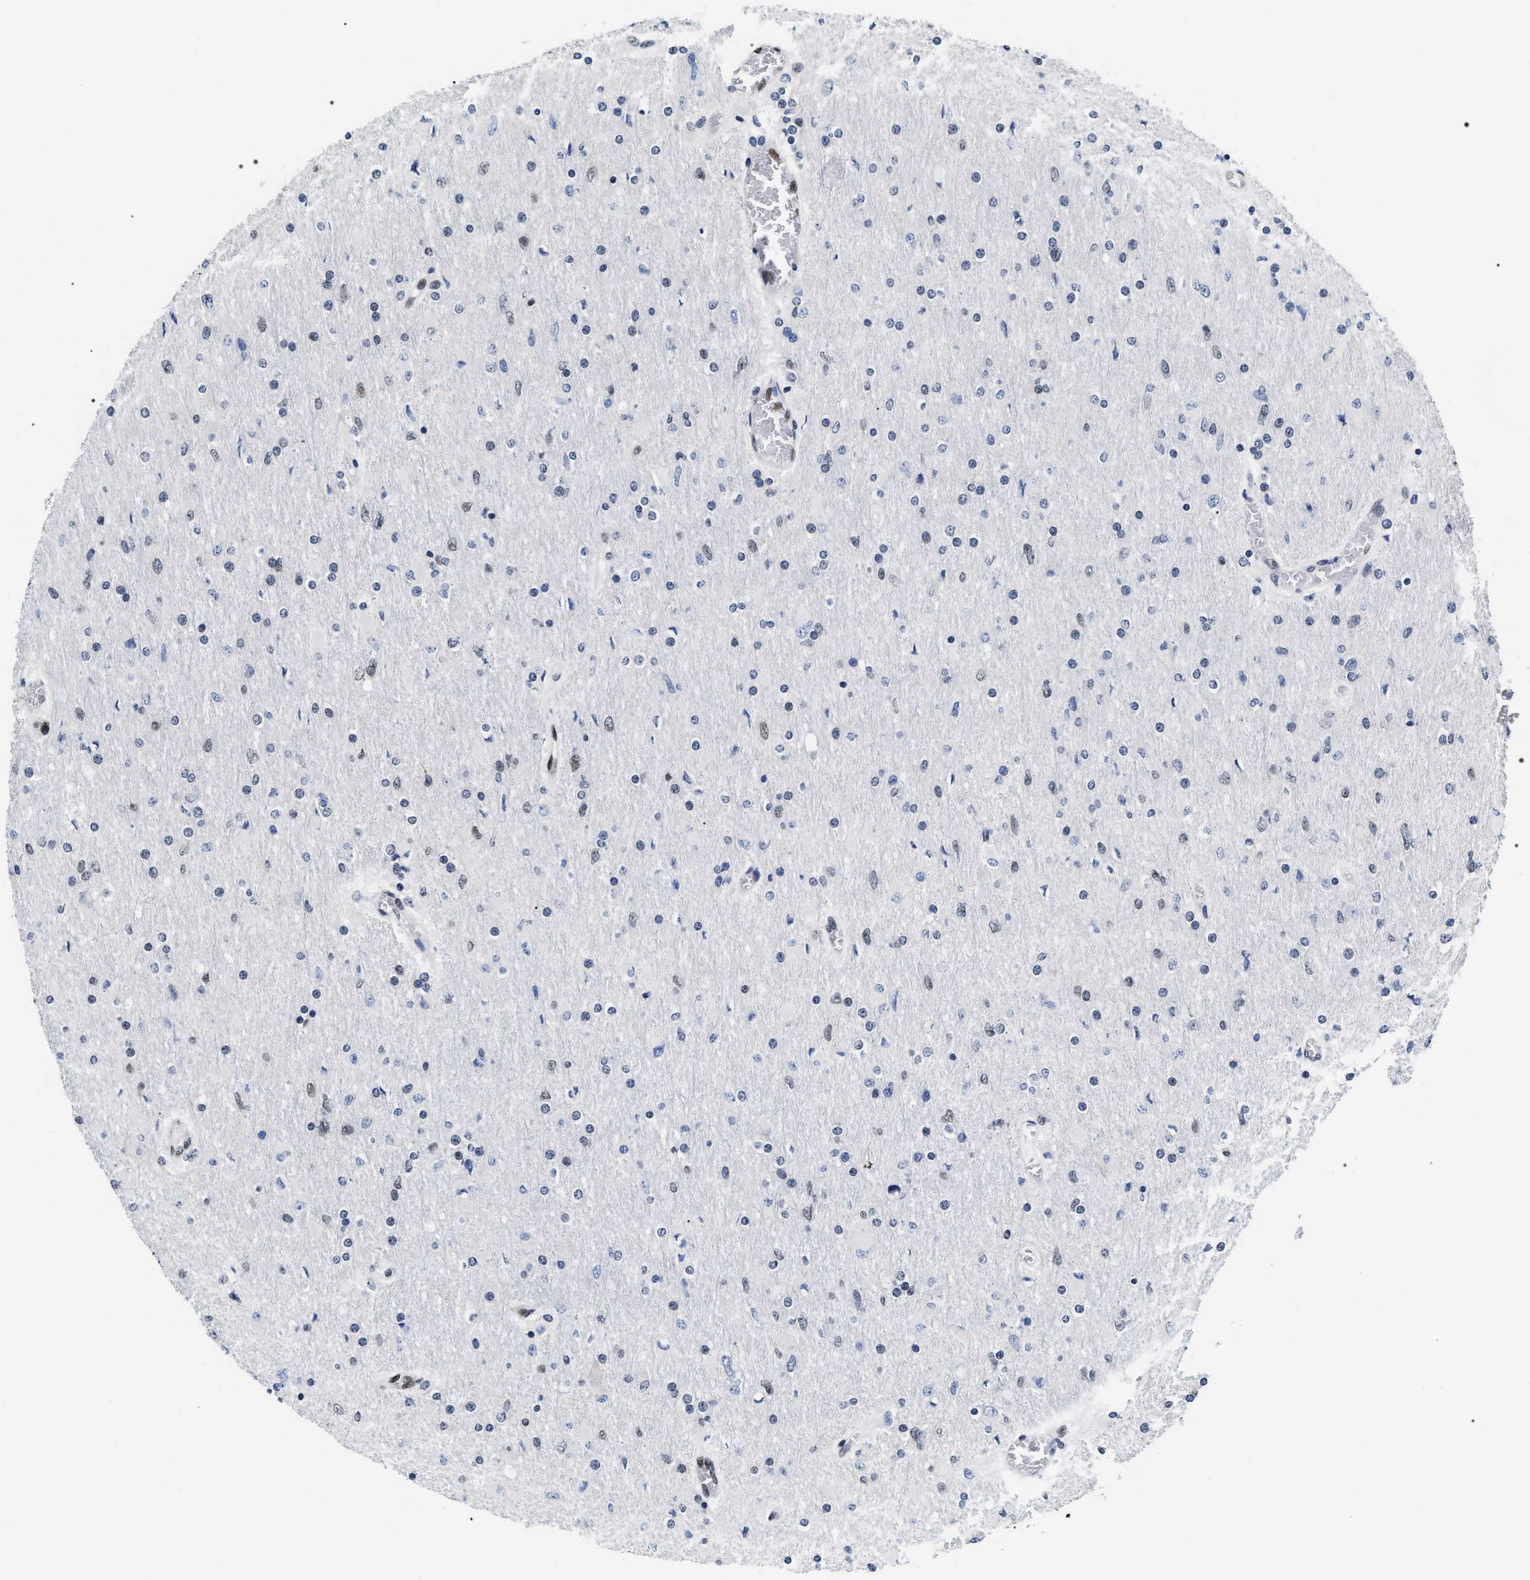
{"staining": {"intensity": "negative", "quantity": "none", "location": "none"}, "tissue": "glioma", "cell_type": "Tumor cells", "image_type": "cancer", "snomed": [{"axis": "morphology", "description": "Glioma, malignant, High grade"}, {"axis": "topography", "description": "Cerebral cortex"}], "caption": "A high-resolution photomicrograph shows IHC staining of malignant glioma (high-grade), which displays no significant positivity in tumor cells.", "gene": "RRP1B", "patient": {"sex": "female", "age": 36}}